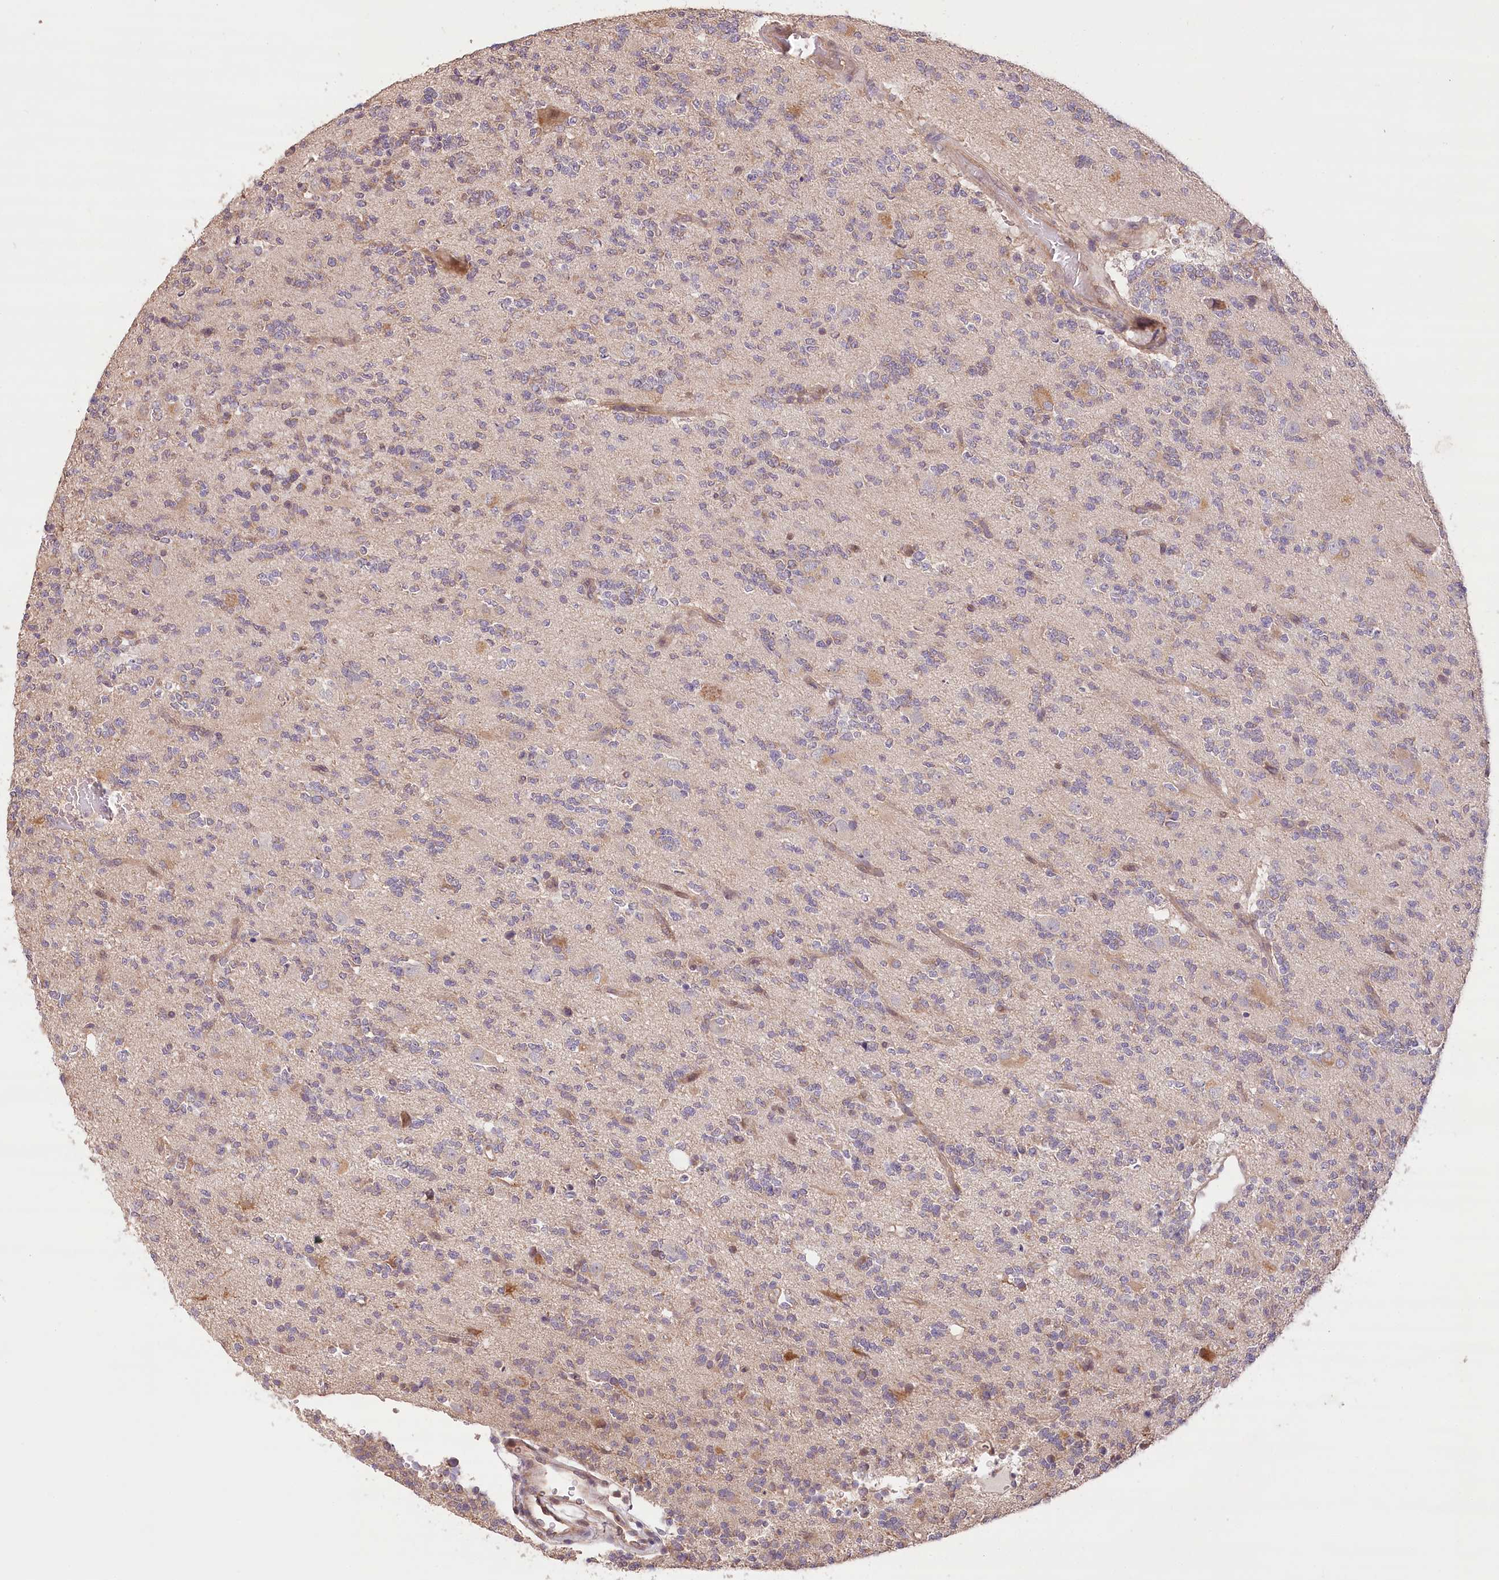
{"staining": {"intensity": "negative", "quantity": "none", "location": "none"}, "tissue": "glioma", "cell_type": "Tumor cells", "image_type": "cancer", "snomed": [{"axis": "morphology", "description": "Glioma, malignant, High grade"}, {"axis": "topography", "description": "Brain"}], "caption": "Tumor cells are negative for brown protein staining in malignant glioma (high-grade).", "gene": "LSS", "patient": {"sex": "female", "age": 62}}